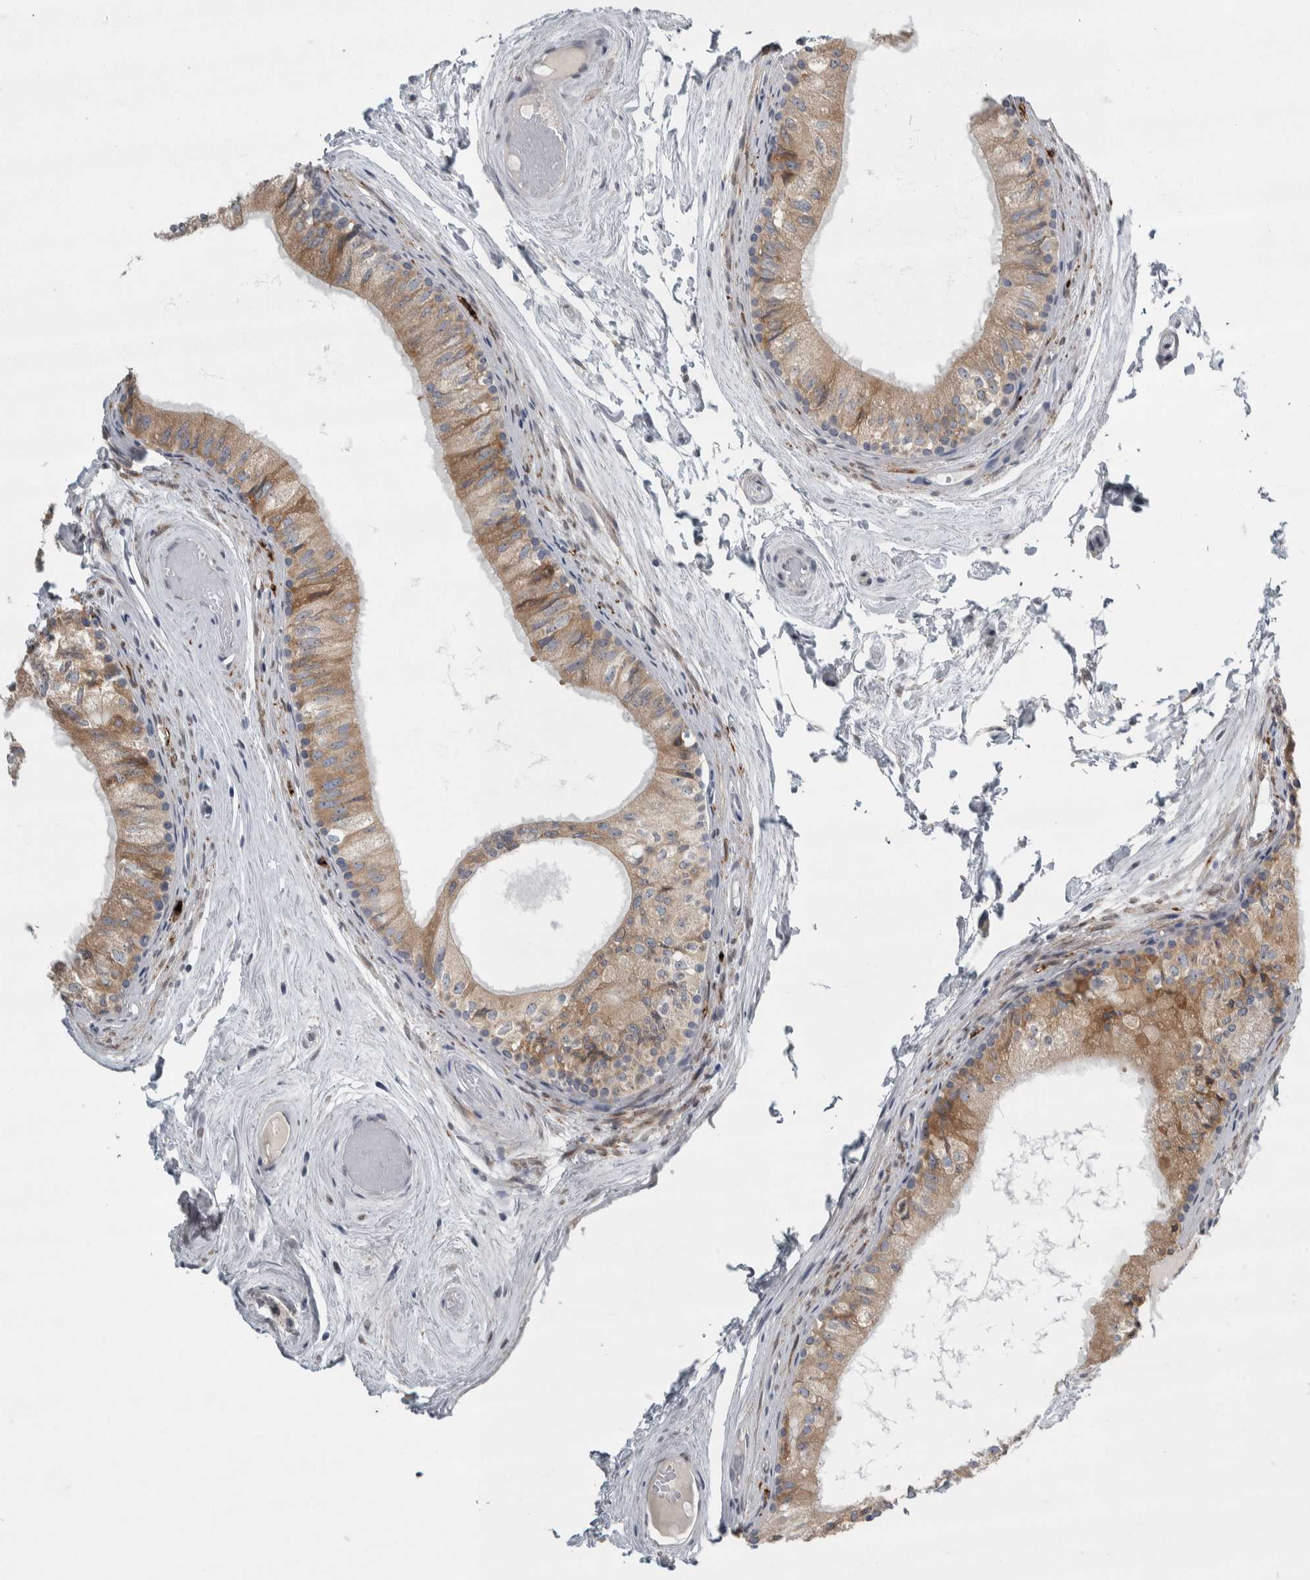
{"staining": {"intensity": "strong", "quantity": "25%-75%", "location": "cytoplasmic/membranous"}, "tissue": "epididymis", "cell_type": "Glandular cells", "image_type": "normal", "snomed": [{"axis": "morphology", "description": "Normal tissue, NOS"}, {"axis": "topography", "description": "Epididymis"}], "caption": "IHC photomicrograph of unremarkable human epididymis stained for a protein (brown), which exhibits high levels of strong cytoplasmic/membranous positivity in approximately 25%-75% of glandular cells.", "gene": "SIGMAR1", "patient": {"sex": "male", "age": 79}}